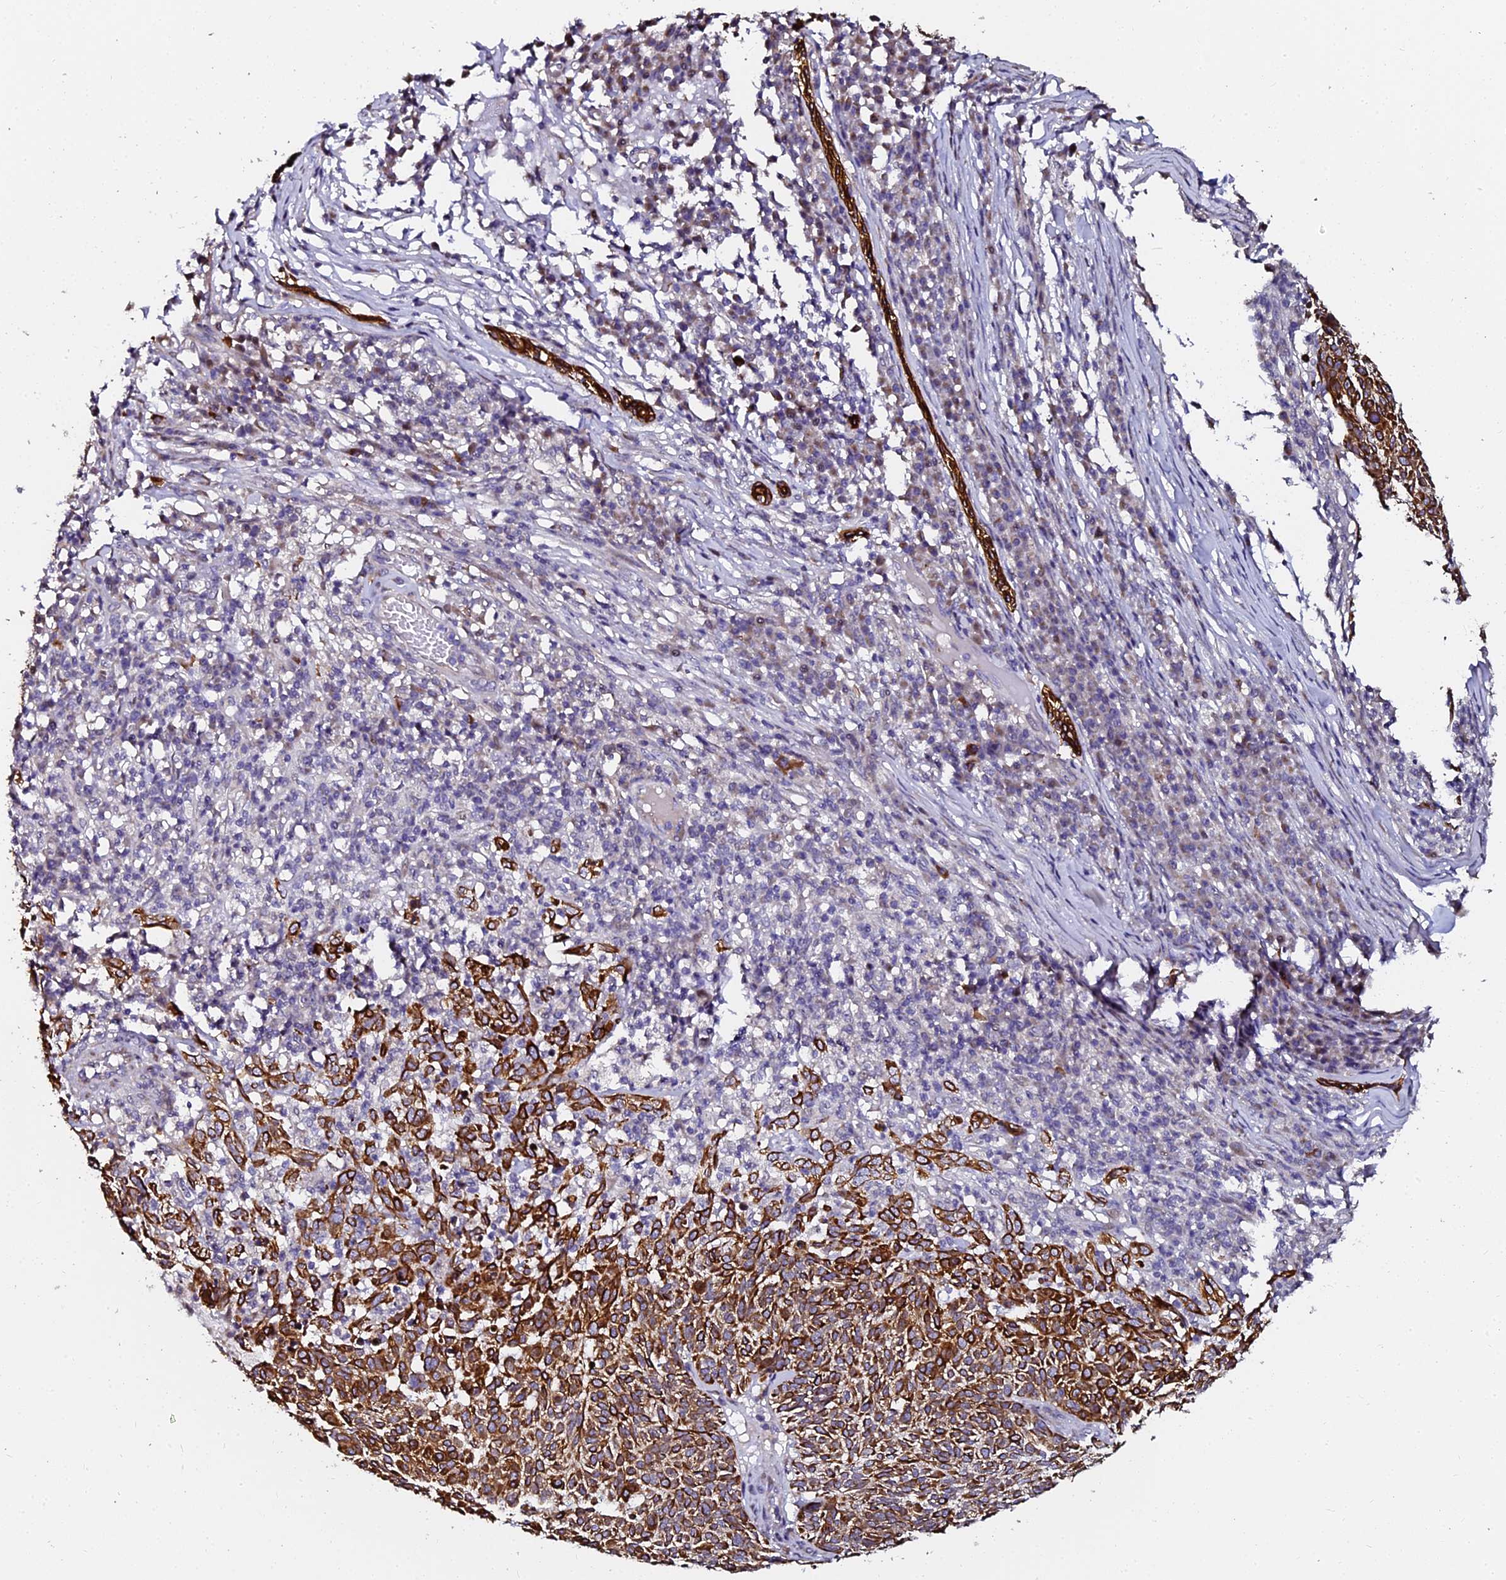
{"staining": {"intensity": "strong", "quantity": ">75%", "location": "cytoplasmic/membranous"}, "tissue": "skin cancer", "cell_type": "Tumor cells", "image_type": "cancer", "snomed": [{"axis": "morphology", "description": "Squamous cell carcinoma, NOS"}, {"axis": "topography", "description": "Skin"}], "caption": "Protein staining demonstrates strong cytoplasmic/membranous positivity in about >75% of tumor cells in skin cancer (squamous cell carcinoma). (Brightfield microscopy of DAB IHC at high magnification).", "gene": "GPN3", "patient": {"sex": "female", "age": 90}}